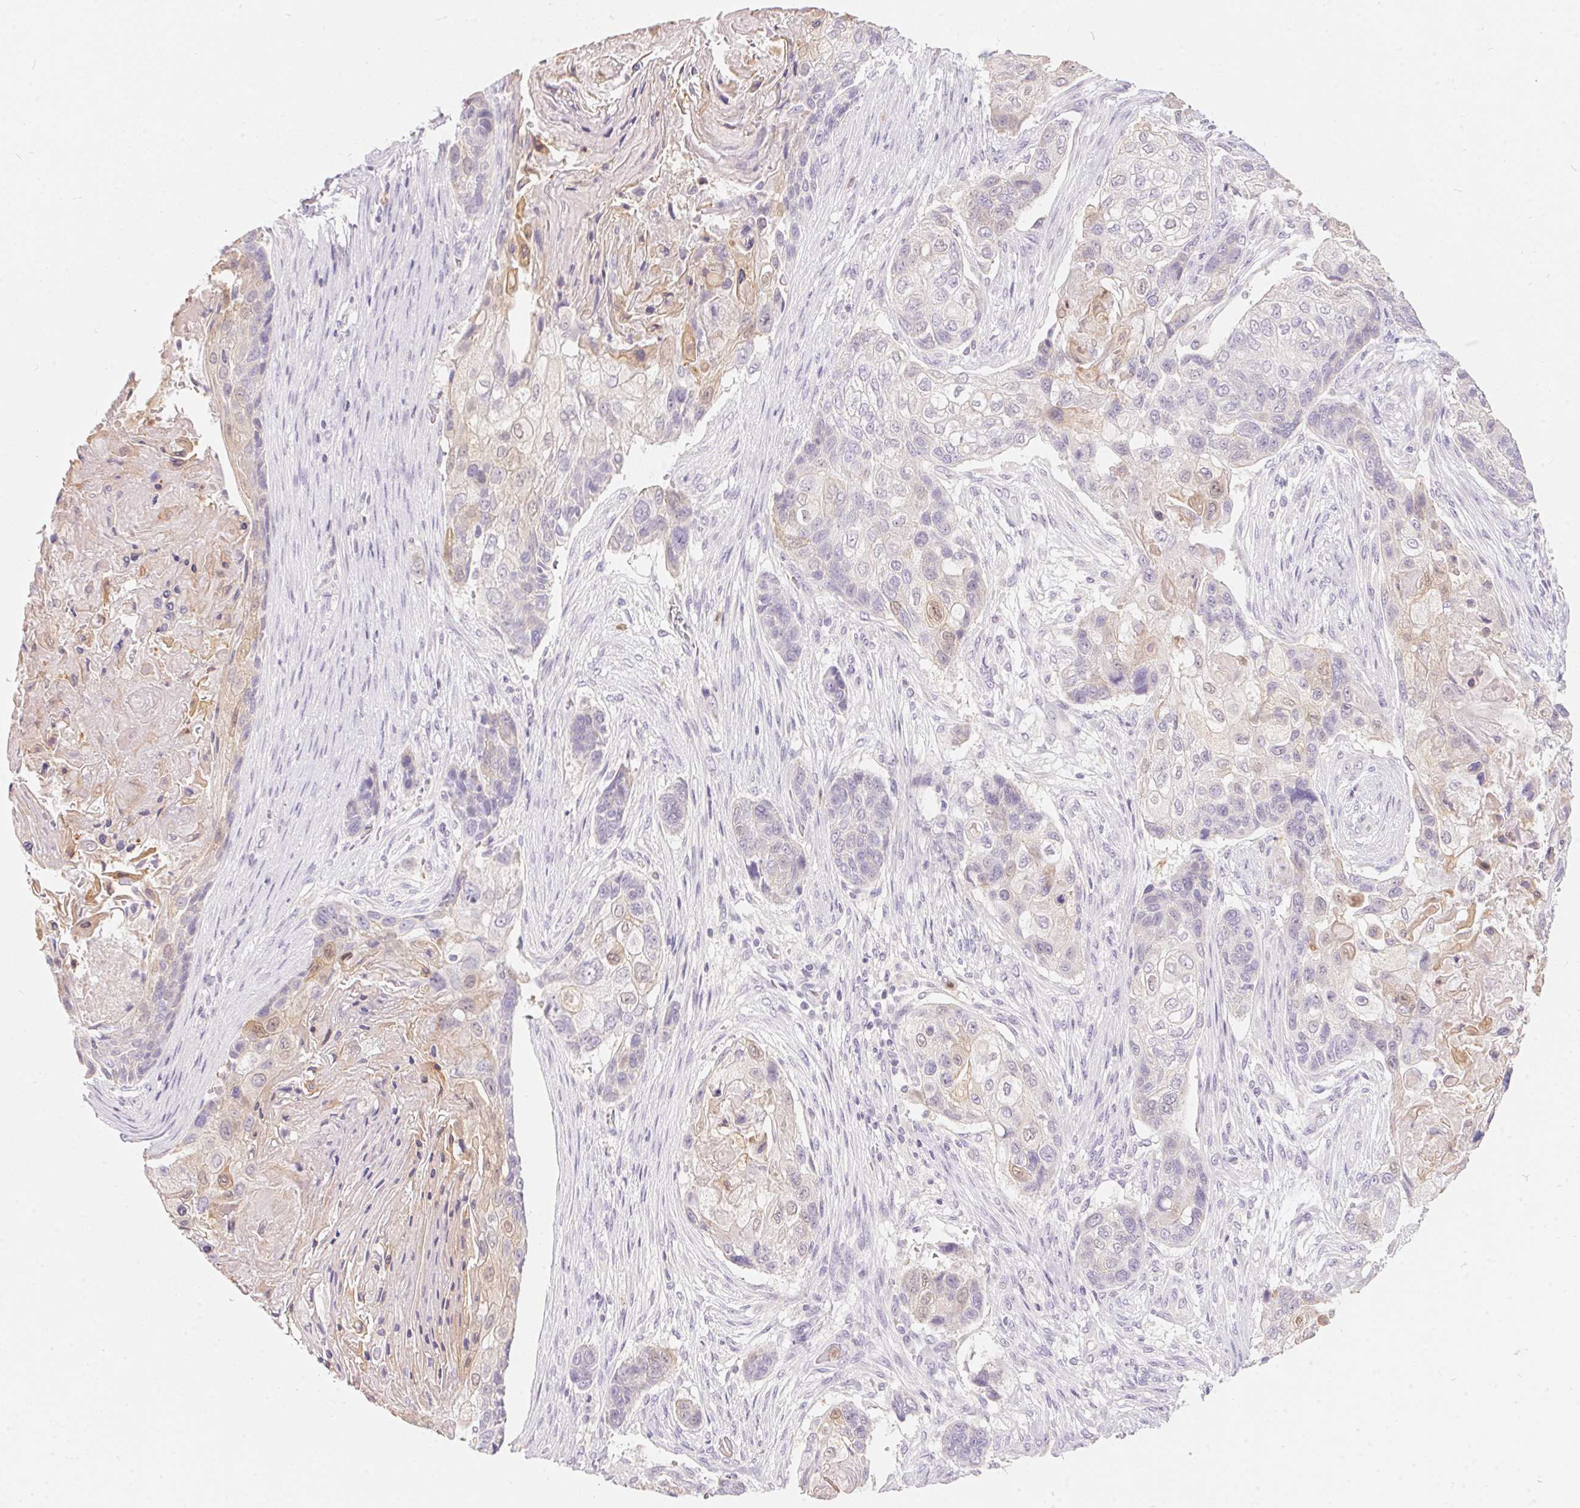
{"staining": {"intensity": "negative", "quantity": "none", "location": "none"}, "tissue": "lung cancer", "cell_type": "Tumor cells", "image_type": "cancer", "snomed": [{"axis": "morphology", "description": "Squamous cell carcinoma, NOS"}, {"axis": "topography", "description": "Lung"}], "caption": "This is an immunohistochemistry micrograph of lung cancer (squamous cell carcinoma). There is no staining in tumor cells.", "gene": "SERPINB1", "patient": {"sex": "male", "age": 69}}